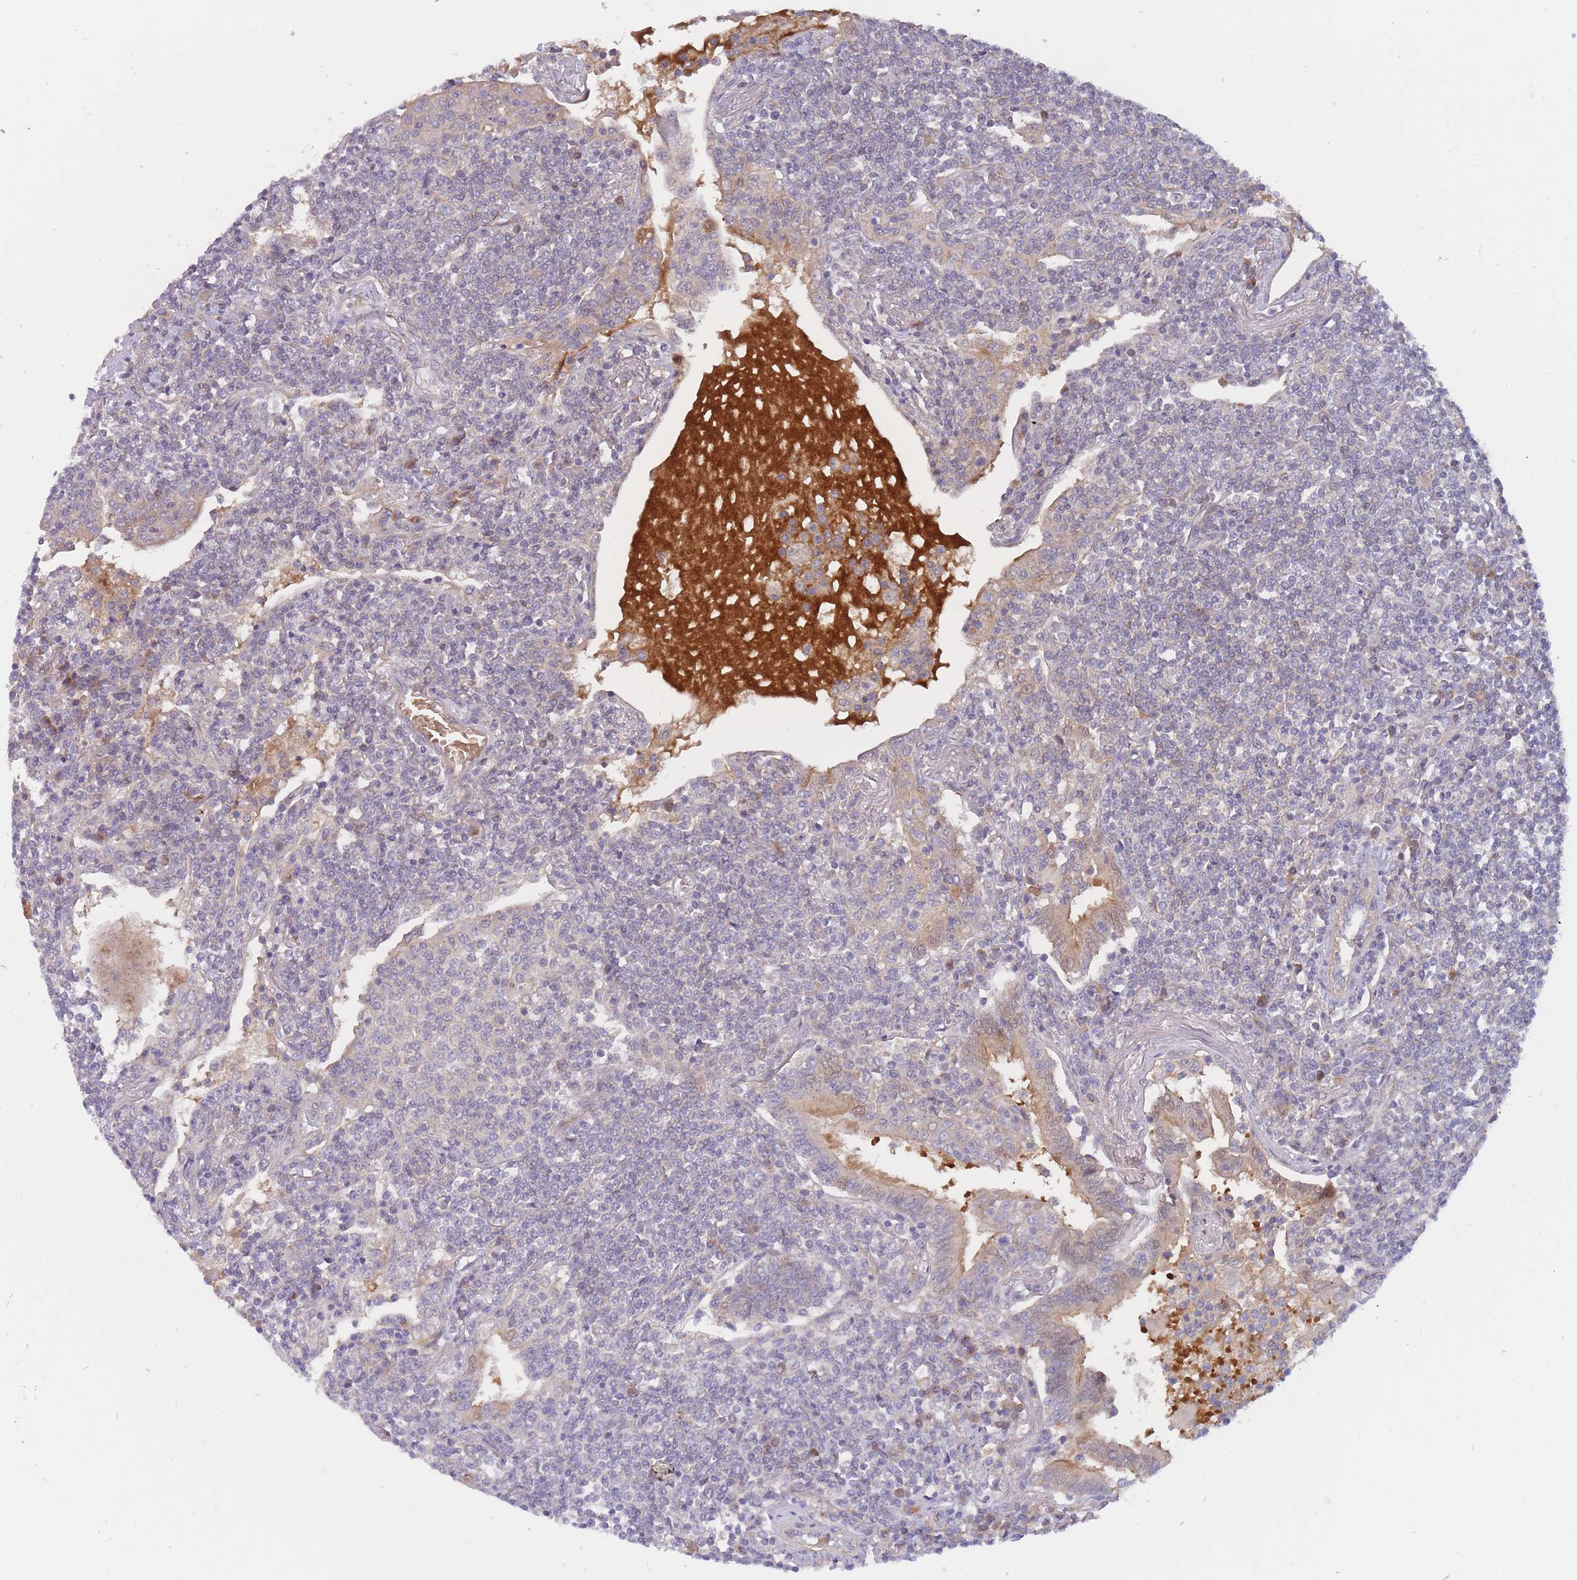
{"staining": {"intensity": "negative", "quantity": "none", "location": "none"}, "tissue": "lymphoma", "cell_type": "Tumor cells", "image_type": "cancer", "snomed": [{"axis": "morphology", "description": "Malignant lymphoma, non-Hodgkin's type, Low grade"}, {"axis": "topography", "description": "Lung"}], "caption": "Protein analysis of malignant lymphoma, non-Hodgkin's type (low-grade) reveals no significant staining in tumor cells.", "gene": "APOL4", "patient": {"sex": "female", "age": 71}}